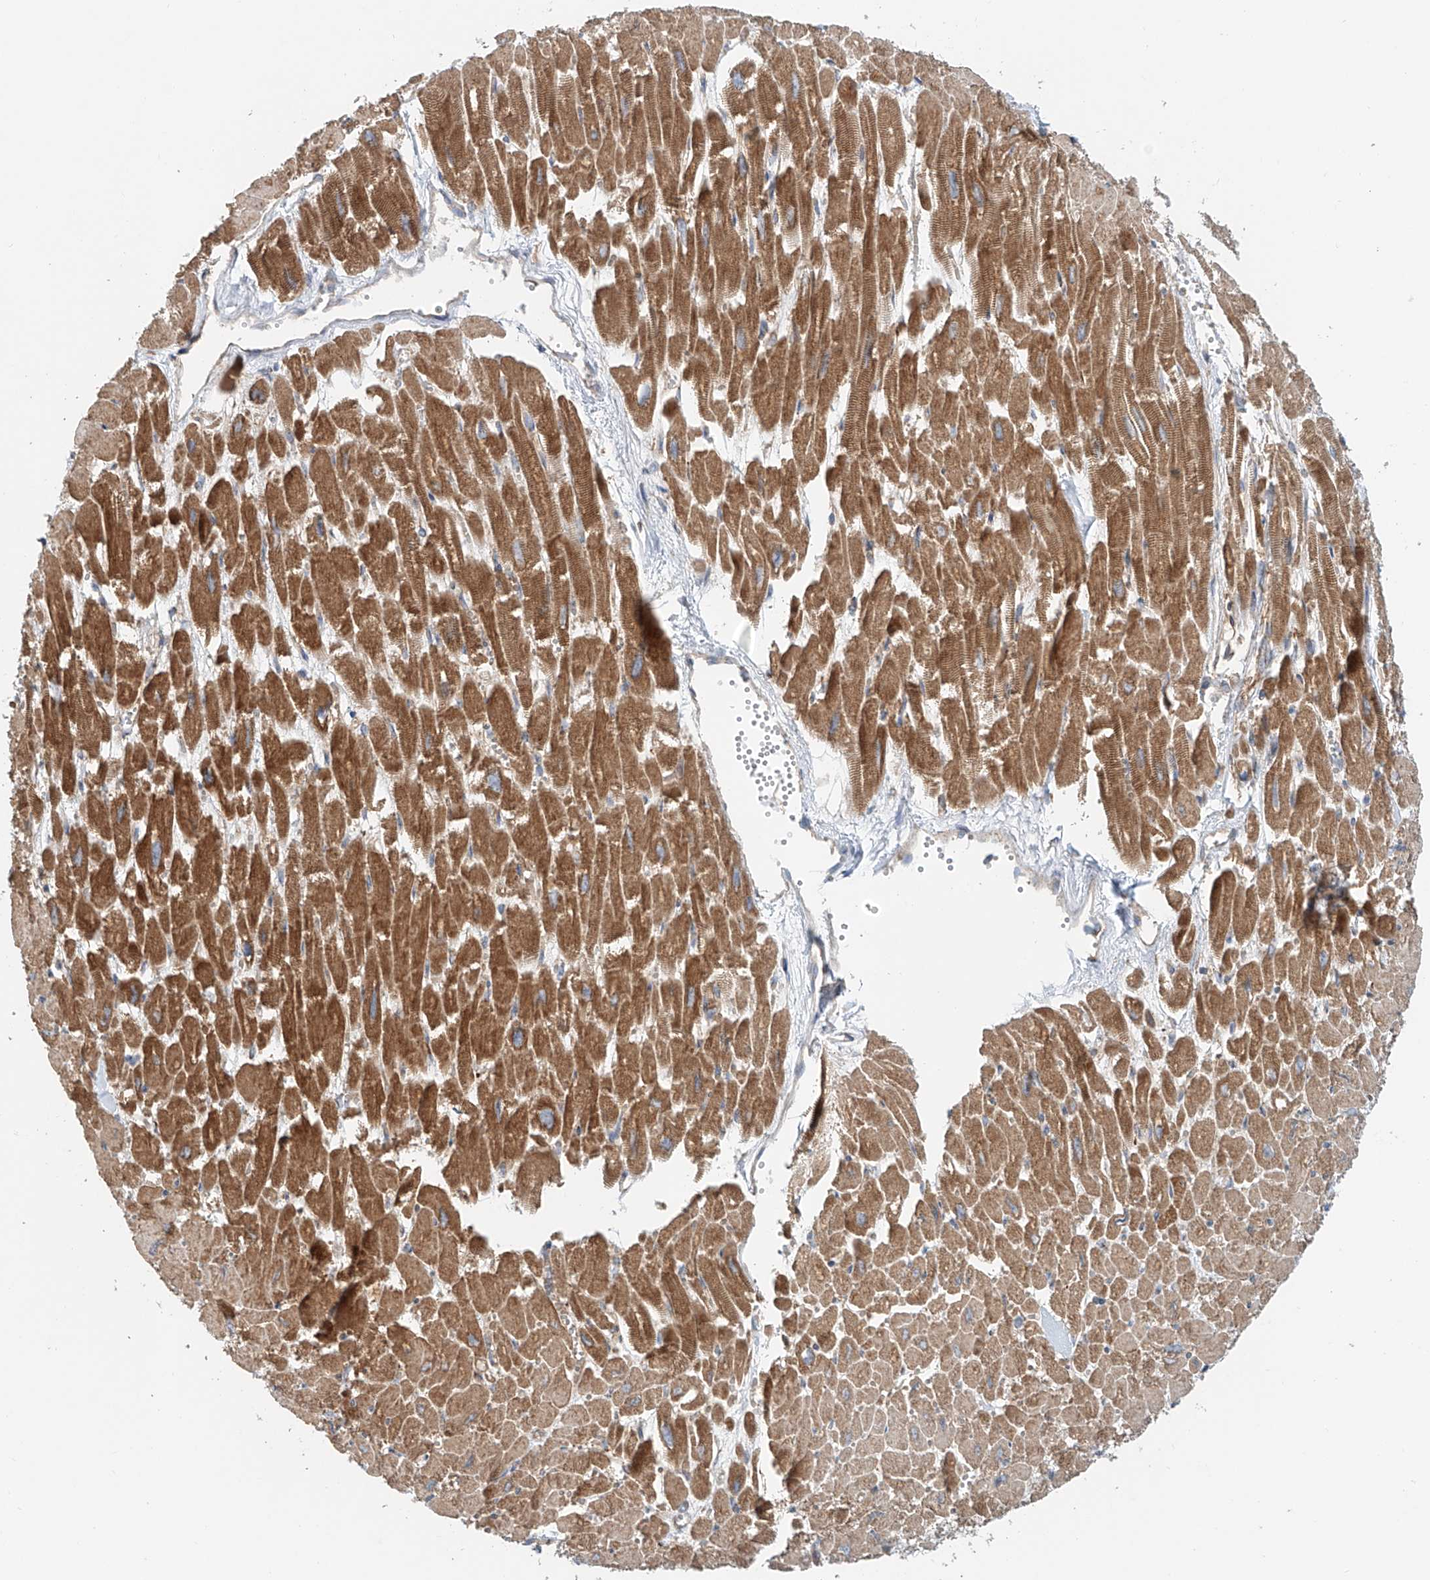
{"staining": {"intensity": "moderate", "quantity": ">75%", "location": "cytoplasmic/membranous"}, "tissue": "heart muscle", "cell_type": "Cardiomyocytes", "image_type": "normal", "snomed": [{"axis": "morphology", "description": "Normal tissue, NOS"}, {"axis": "topography", "description": "Heart"}], "caption": "Moderate cytoplasmic/membranous expression is identified in about >75% of cardiomyocytes in unremarkable heart muscle.", "gene": "SNAP29", "patient": {"sex": "male", "age": 54}}